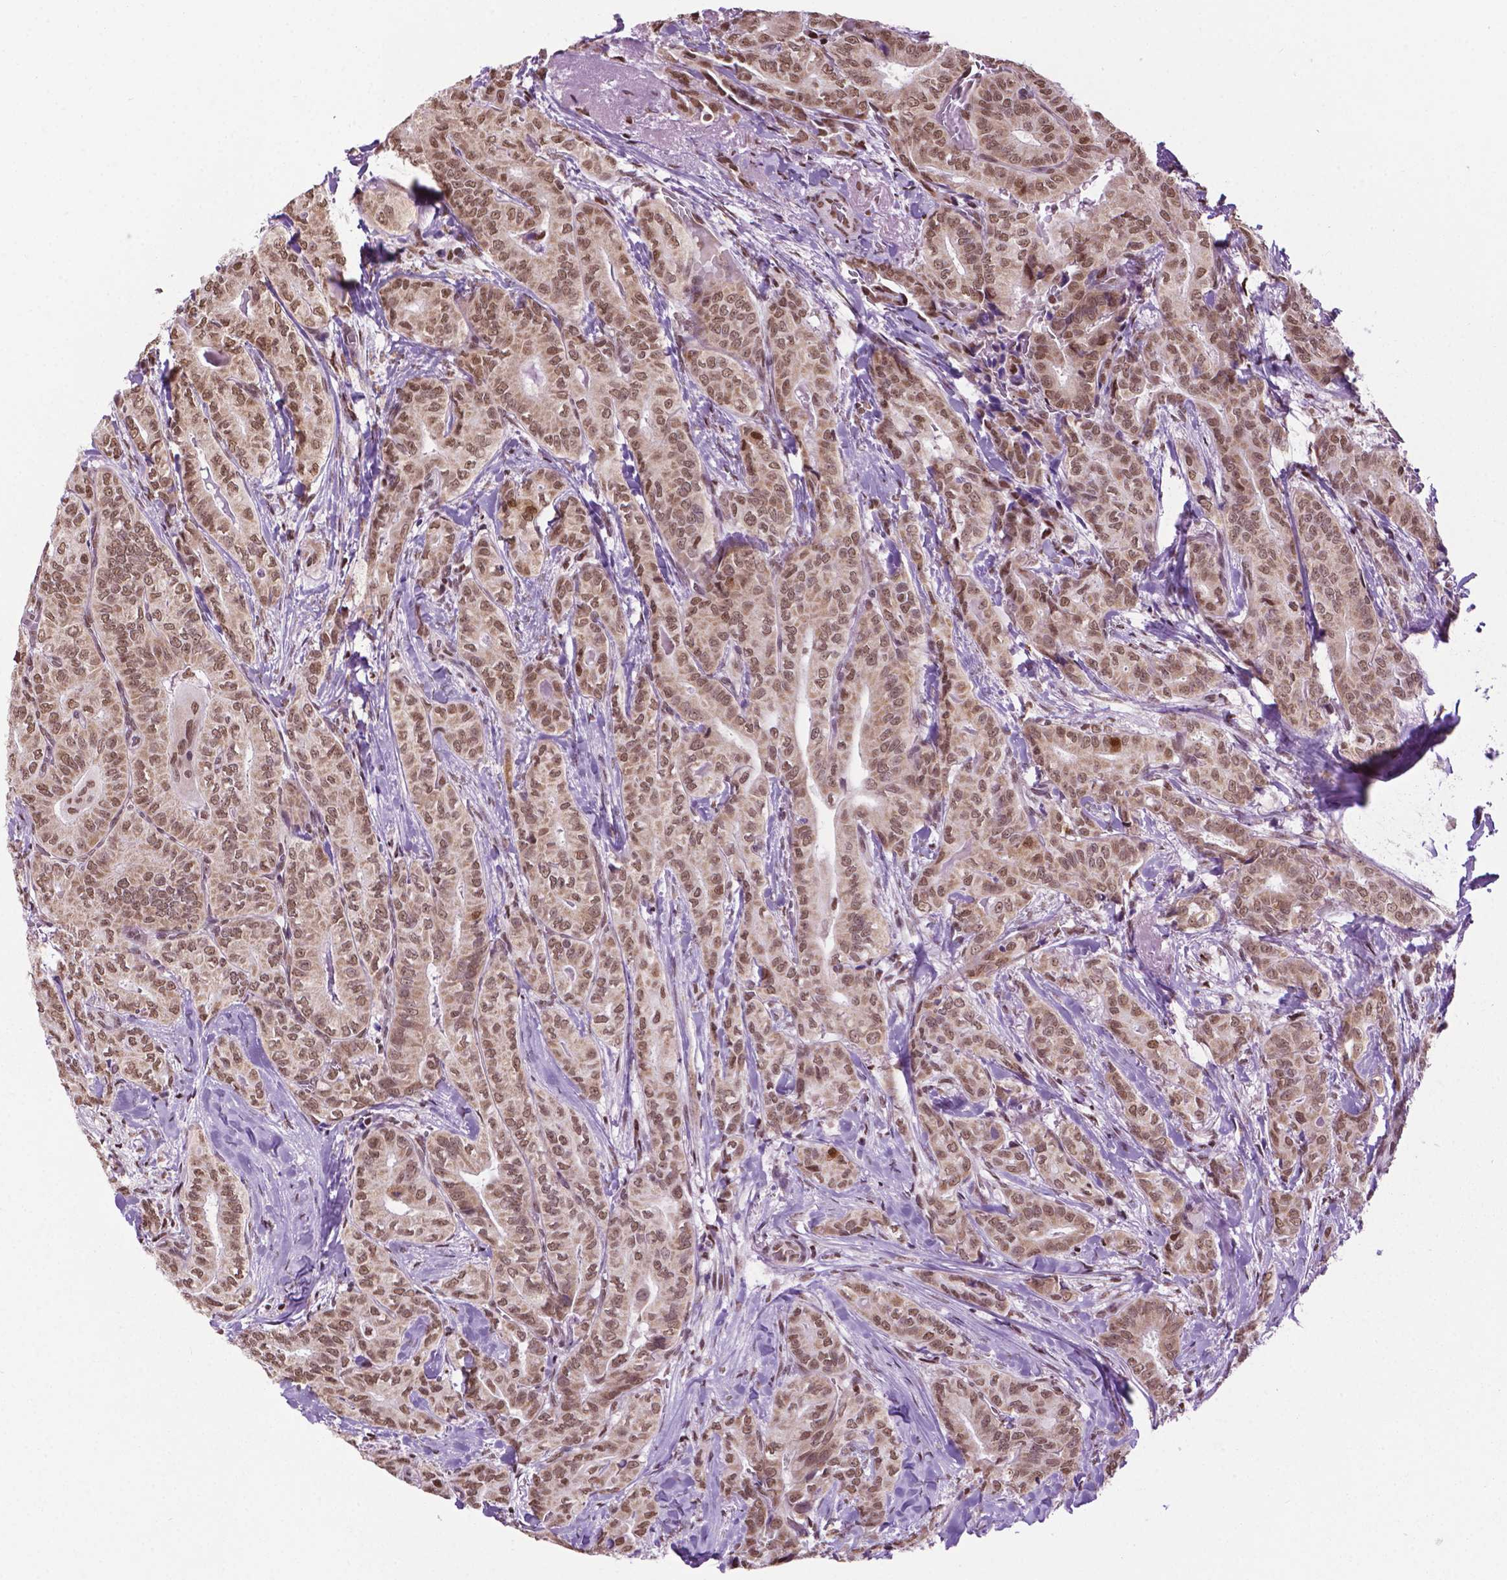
{"staining": {"intensity": "moderate", "quantity": ">75%", "location": "cytoplasmic/membranous,nuclear"}, "tissue": "thyroid cancer", "cell_type": "Tumor cells", "image_type": "cancer", "snomed": [{"axis": "morphology", "description": "Papillary adenocarcinoma, NOS"}, {"axis": "topography", "description": "Thyroid gland"}], "caption": "The immunohistochemical stain highlights moderate cytoplasmic/membranous and nuclear staining in tumor cells of thyroid papillary adenocarcinoma tissue.", "gene": "COL23A1", "patient": {"sex": "male", "age": 61}}